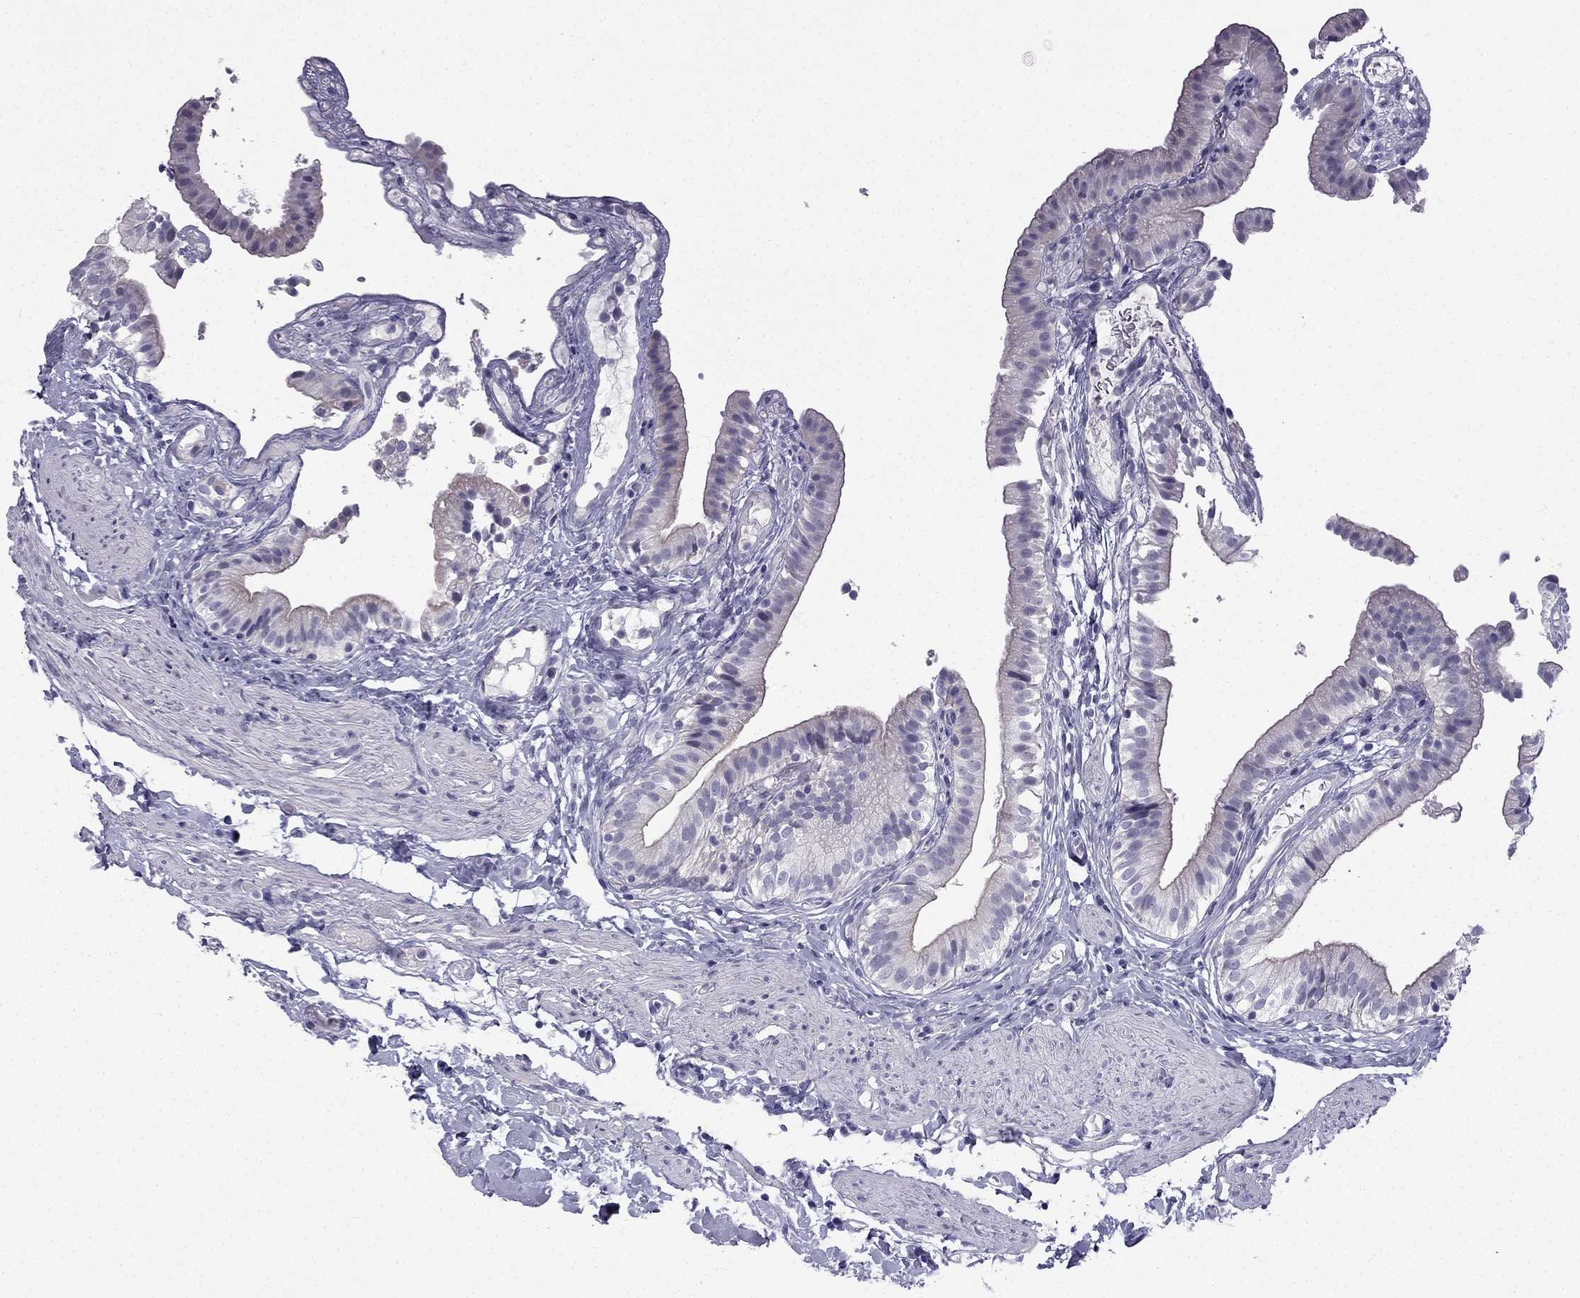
{"staining": {"intensity": "negative", "quantity": "none", "location": "none"}, "tissue": "gallbladder", "cell_type": "Glandular cells", "image_type": "normal", "snomed": [{"axis": "morphology", "description": "Normal tissue, NOS"}, {"axis": "topography", "description": "Gallbladder"}], "caption": "Protein analysis of unremarkable gallbladder shows no significant staining in glandular cells.", "gene": "CFAP53", "patient": {"sex": "female", "age": 47}}